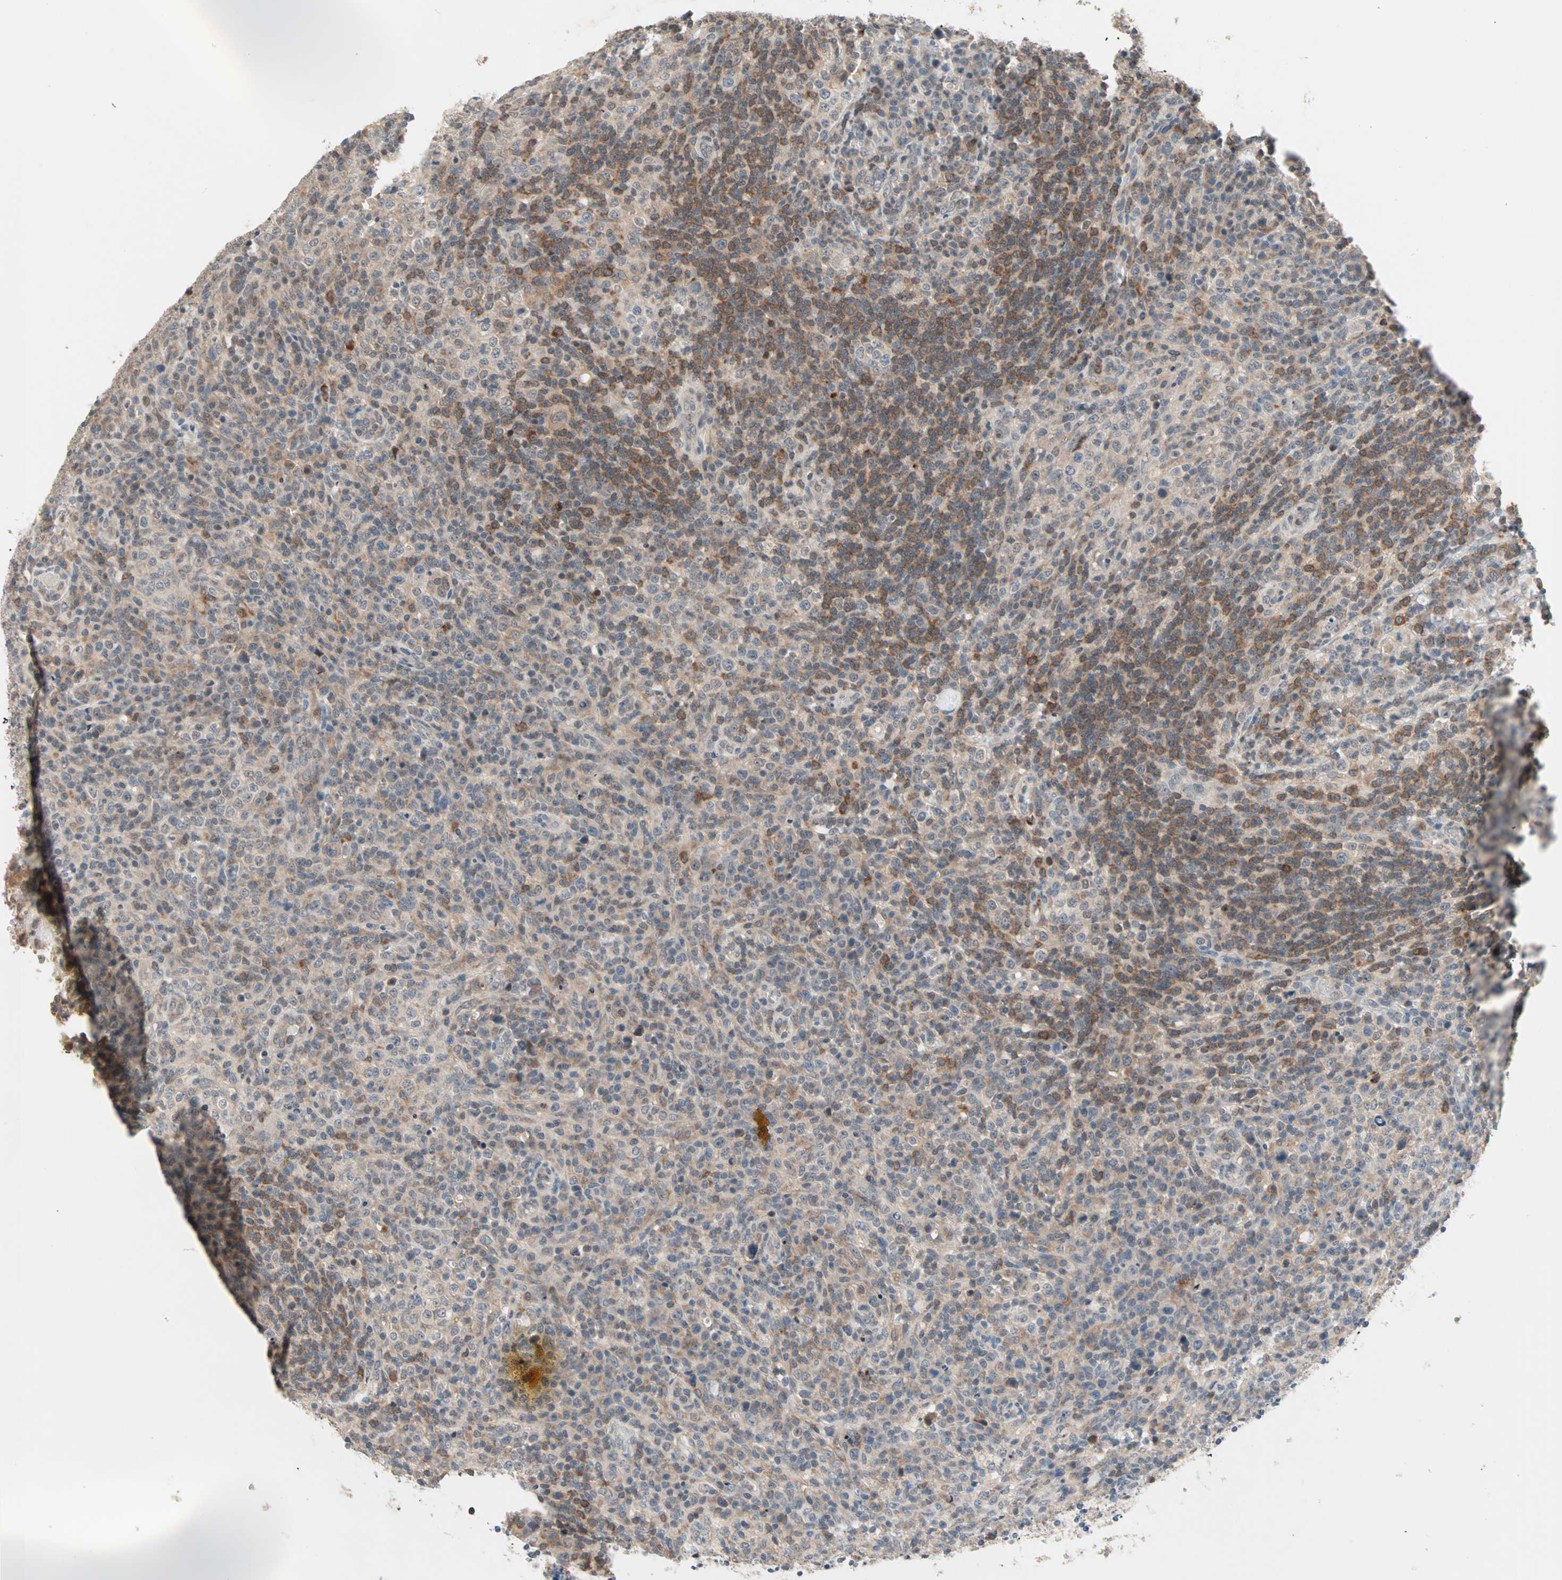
{"staining": {"intensity": "weak", "quantity": "25%-75%", "location": "cytoplasmic/membranous"}, "tissue": "lymphoma", "cell_type": "Tumor cells", "image_type": "cancer", "snomed": [{"axis": "morphology", "description": "Malignant lymphoma, non-Hodgkin's type, High grade"}, {"axis": "topography", "description": "Lymph node"}], "caption": "Lymphoma stained for a protein exhibits weak cytoplasmic/membranous positivity in tumor cells. (brown staining indicates protein expression, while blue staining denotes nuclei).", "gene": "PROS1", "patient": {"sex": "female", "age": 76}}